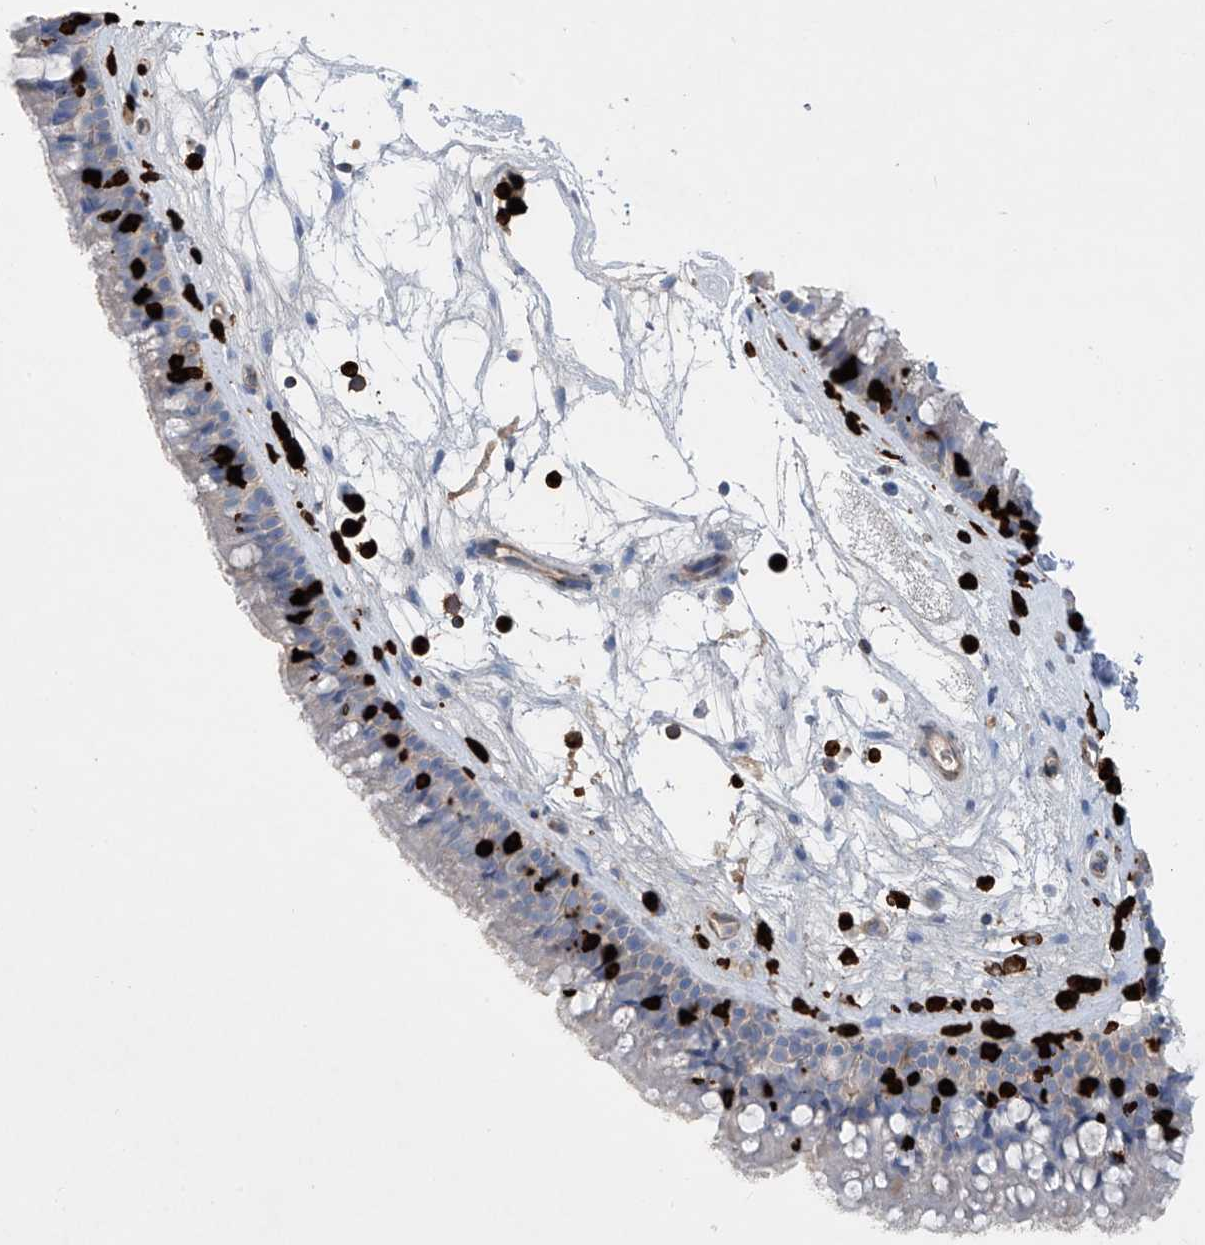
{"staining": {"intensity": "negative", "quantity": "none", "location": "none"}, "tissue": "nasopharynx", "cell_type": "Respiratory epithelial cells", "image_type": "normal", "snomed": [{"axis": "morphology", "description": "Normal tissue, NOS"}, {"axis": "topography", "description": "Nasopharynx"}], "caption": "This is an immunohistochemistry image of unremarkable nasopharynx. There is no expression in respiratory epithelial cells.", "gene": "PHACTR2", "patient": {"sex": "male", "age": 64}}